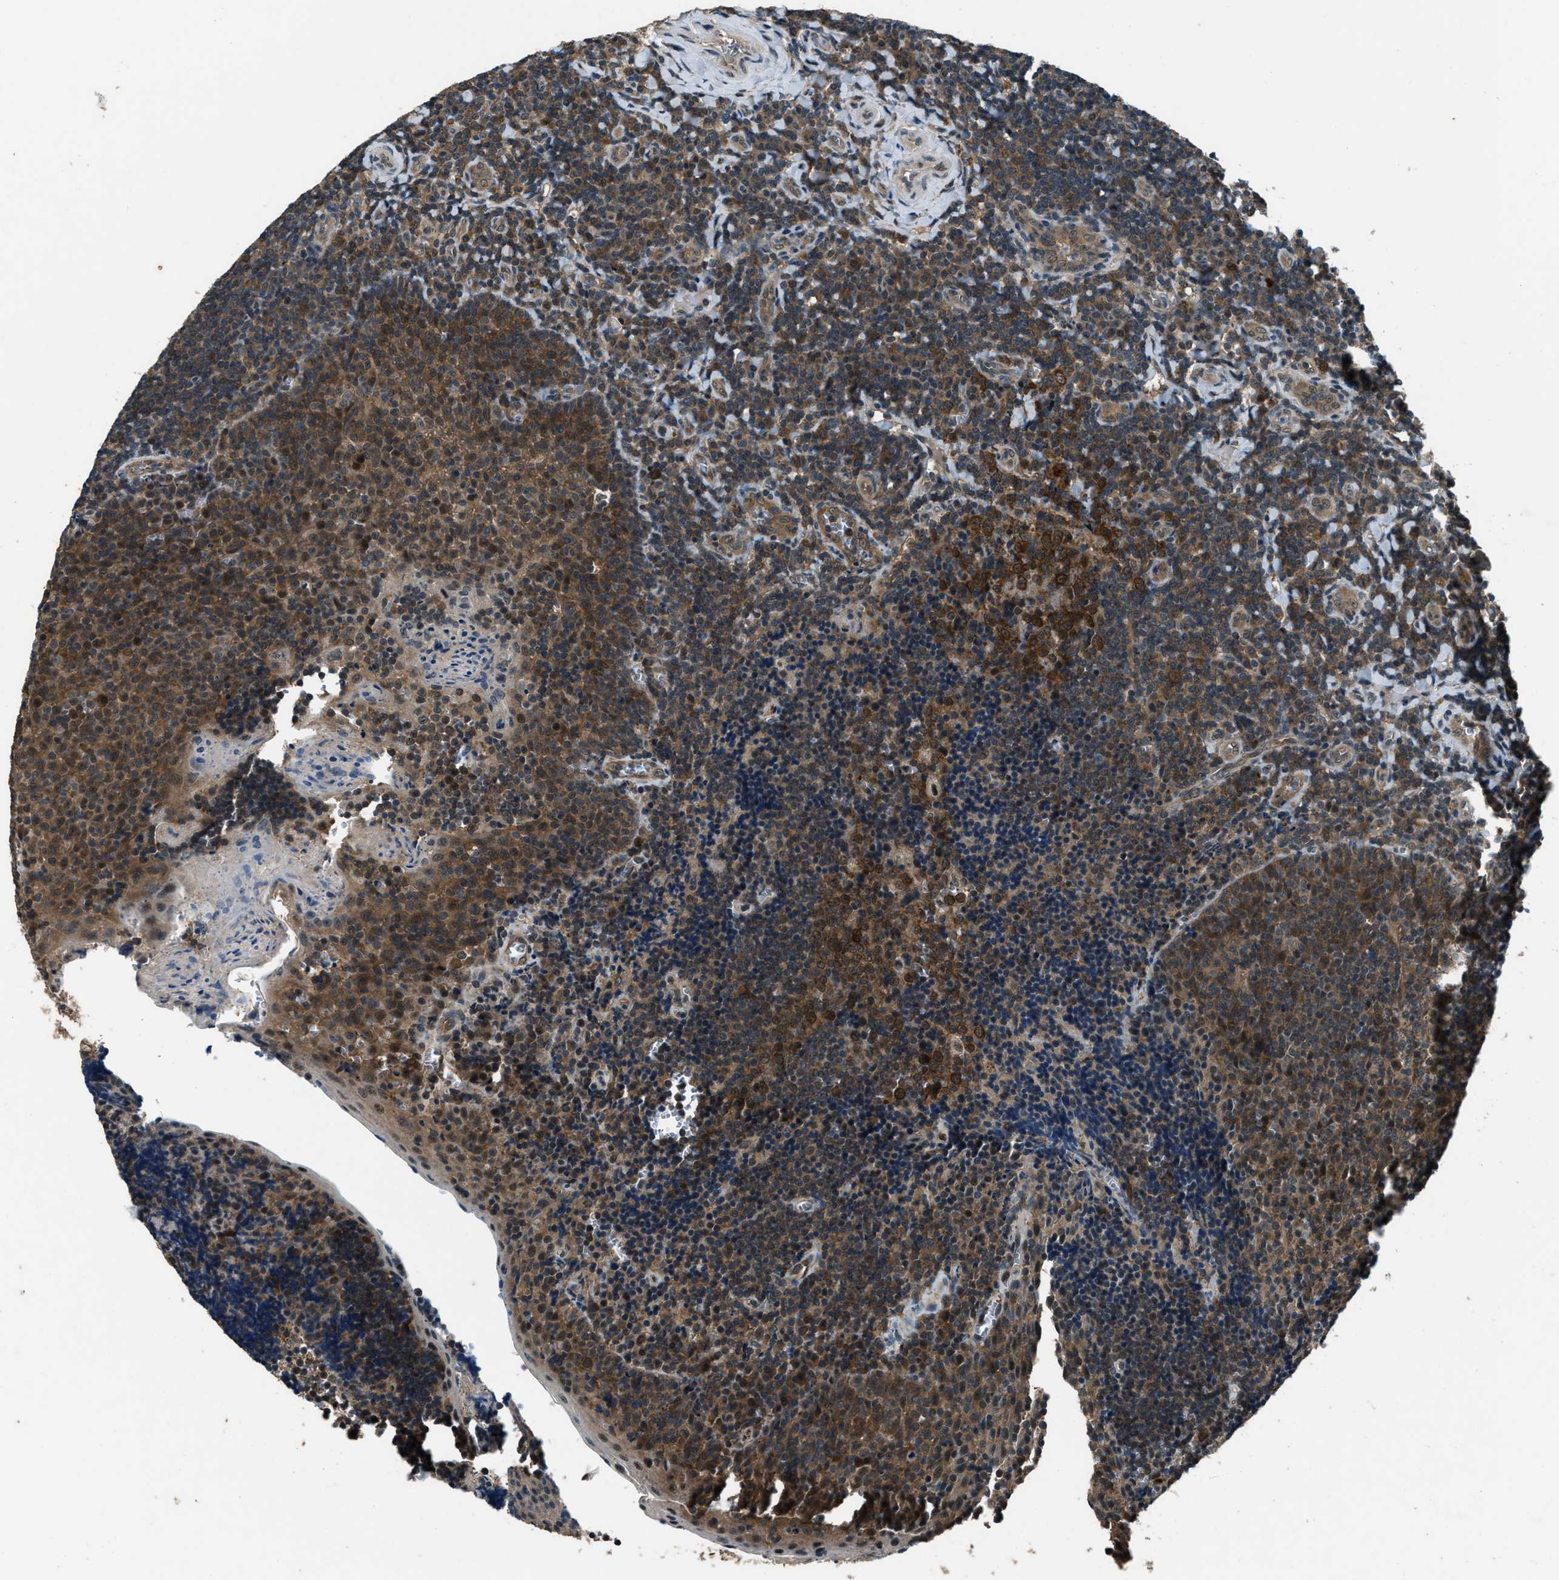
{"staining": {"intensity": "strong", "quantity": ">75%", "location": "cytoplasmic/membranous"}, "tissue": "tonsil", "cell_type": "Germinal center cells", "image_type": "normal", "snomed": [{"axis": "morphology", "description": "Normal tissue, NOS"}, {"axis": "morphology", "description": "Inflammation, NOS"}, {"axis": "topography", "description": "Tonsil"}], "caption": "Immunohistochemical staining of unremarkable tonsil displays high levels of strong cytoplasmic/membranous expression in approximately >75% of germinal center cells.", "gene": "NUDCD3", "patient": {"sex": "female", "age": 31}}